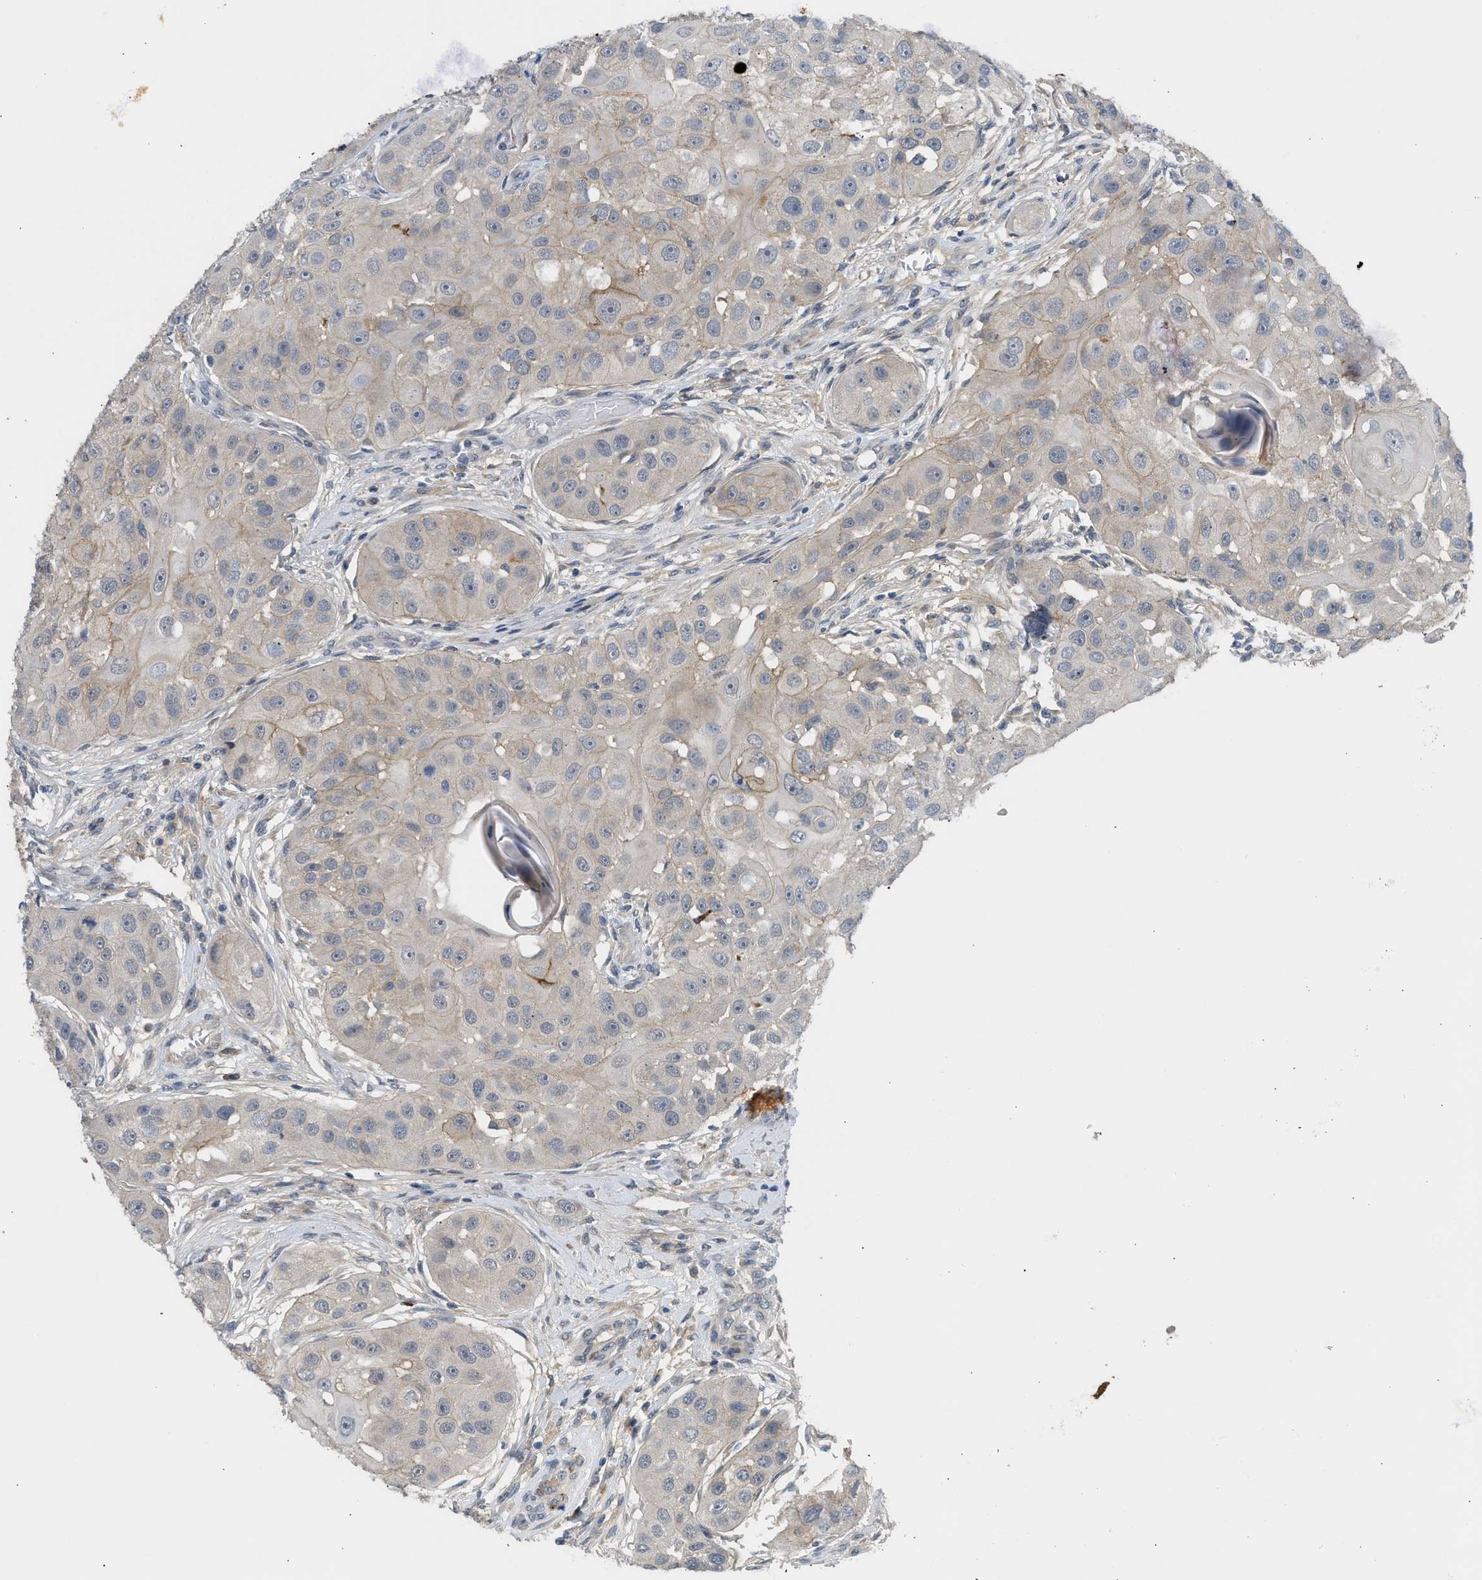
{"staining": {"intensity": "weak", "quantity": ">75%", "location": "cytoplasmic/membranous"}, "tissue": "head and neck cancer", "cell_type": "Tumor cells", "image_type": "cancer", "snomed": [{"axis": "morphology", "description": "Normal tissue, NOS"}, {"axis": "morphology", "description": "Squamous cell carcinoma, NOS"}, {"axis": "topography", "description": "Skeletal muscle"}, {"axis": "topography", "description": "Head-Neck"}], "caption": "Tumor cells exhibit low levels of weak cytoplasmic/membranous positivity in approximately >75% of cells in human head and neck cancer.", "gene": "RHBDF2", "patient": {"sex": "male", "age": 51}}